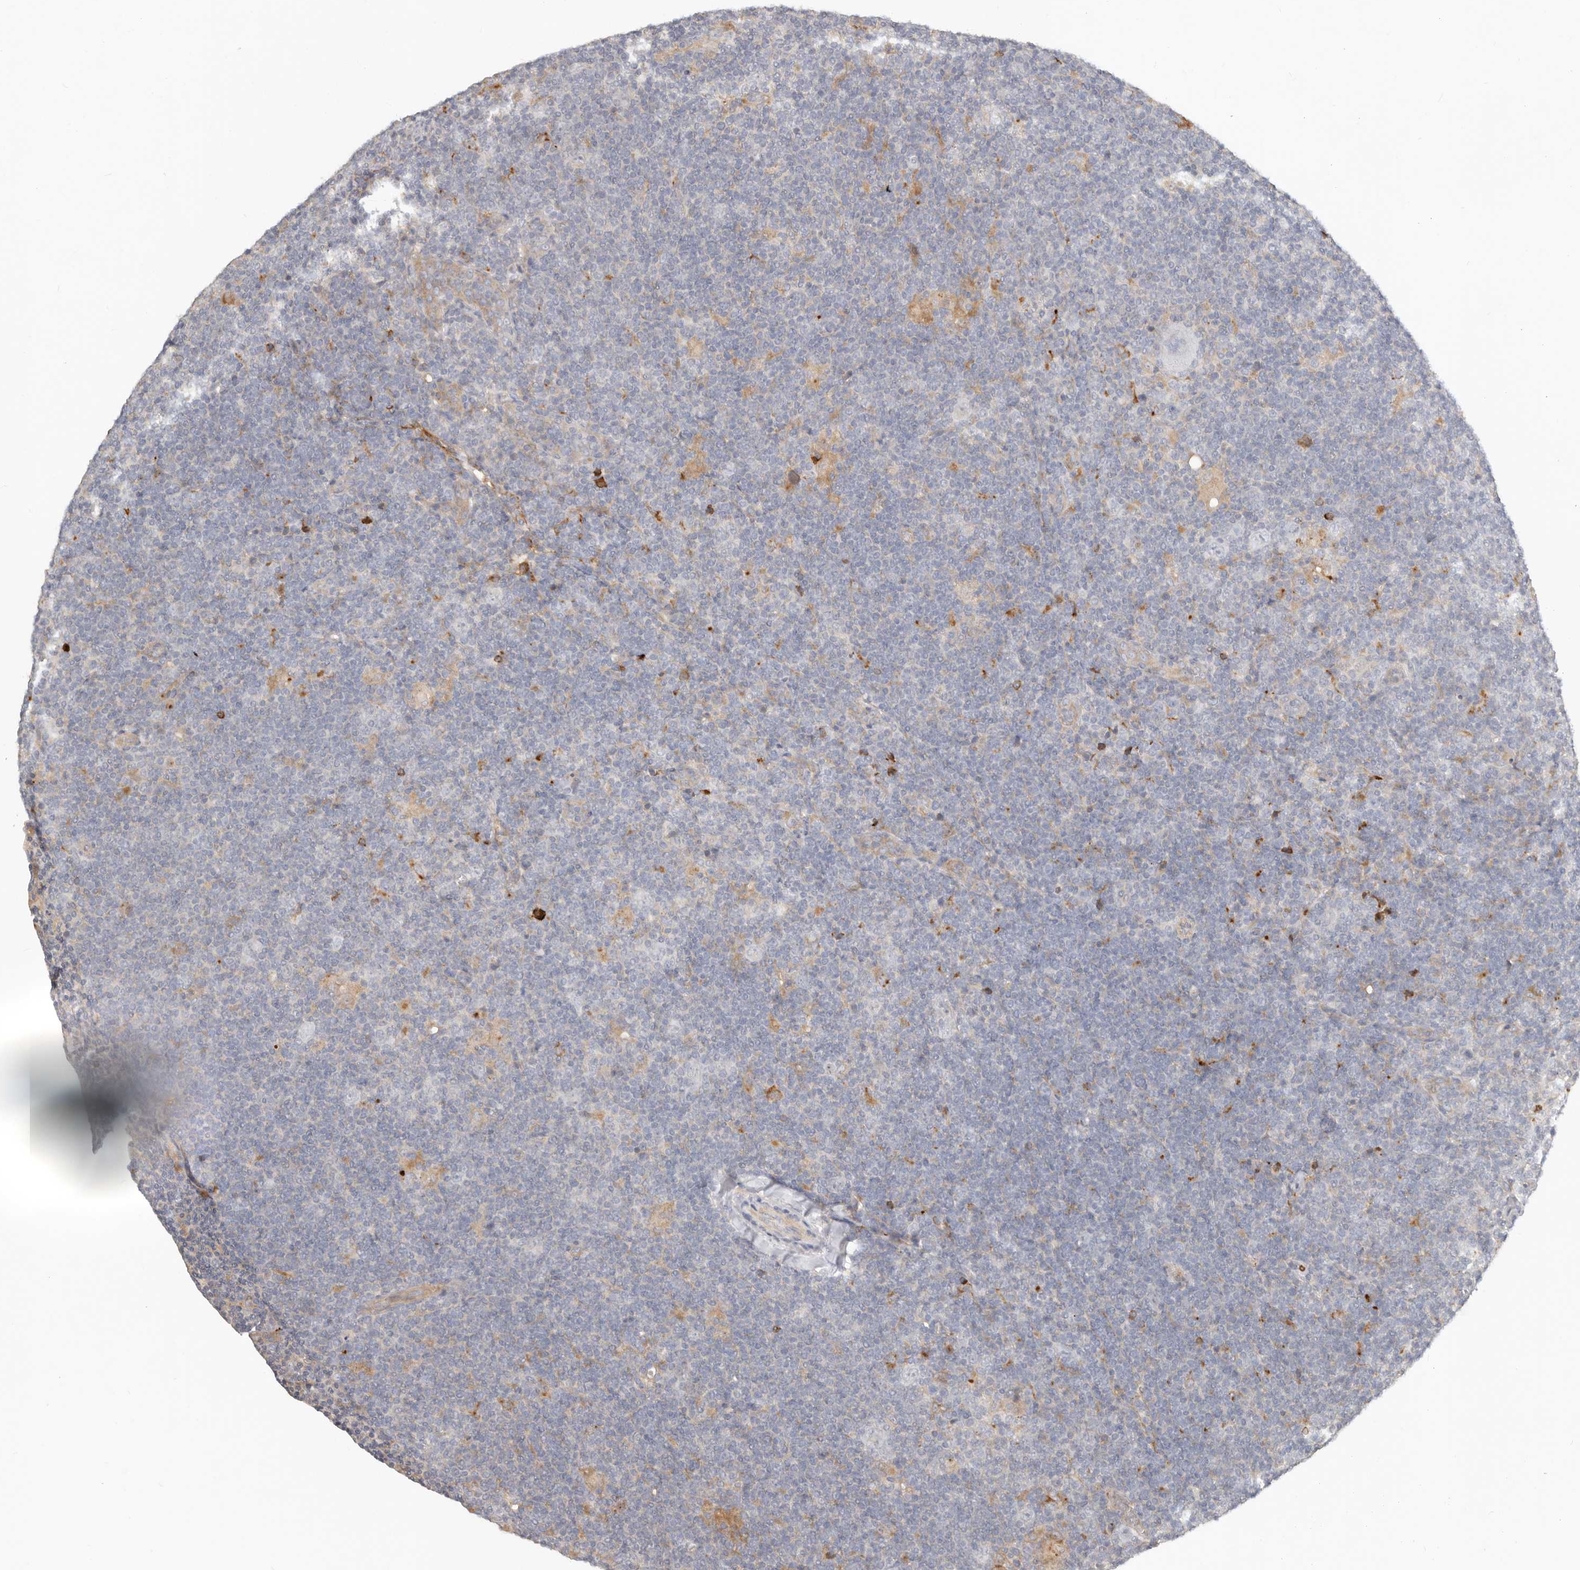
{"staining": {"intensity": "negative", "quantity": "none", "location": "none"}, "tissue": "lymphoma", "cell_type": "Tumor cells", "image_type": "cancer", "snomed": [{"axis": "morphology", "description": "Hodgkin's disease, NOS"}, {"axis": "topography", "description": "Lymph node"}], "caption": "Immunohistochemical staining of Hodgkin's disease reveals no significant expression in tumor cells.", "gene": "MTFR2", "patient": {"sex": "female", "age": 57}}